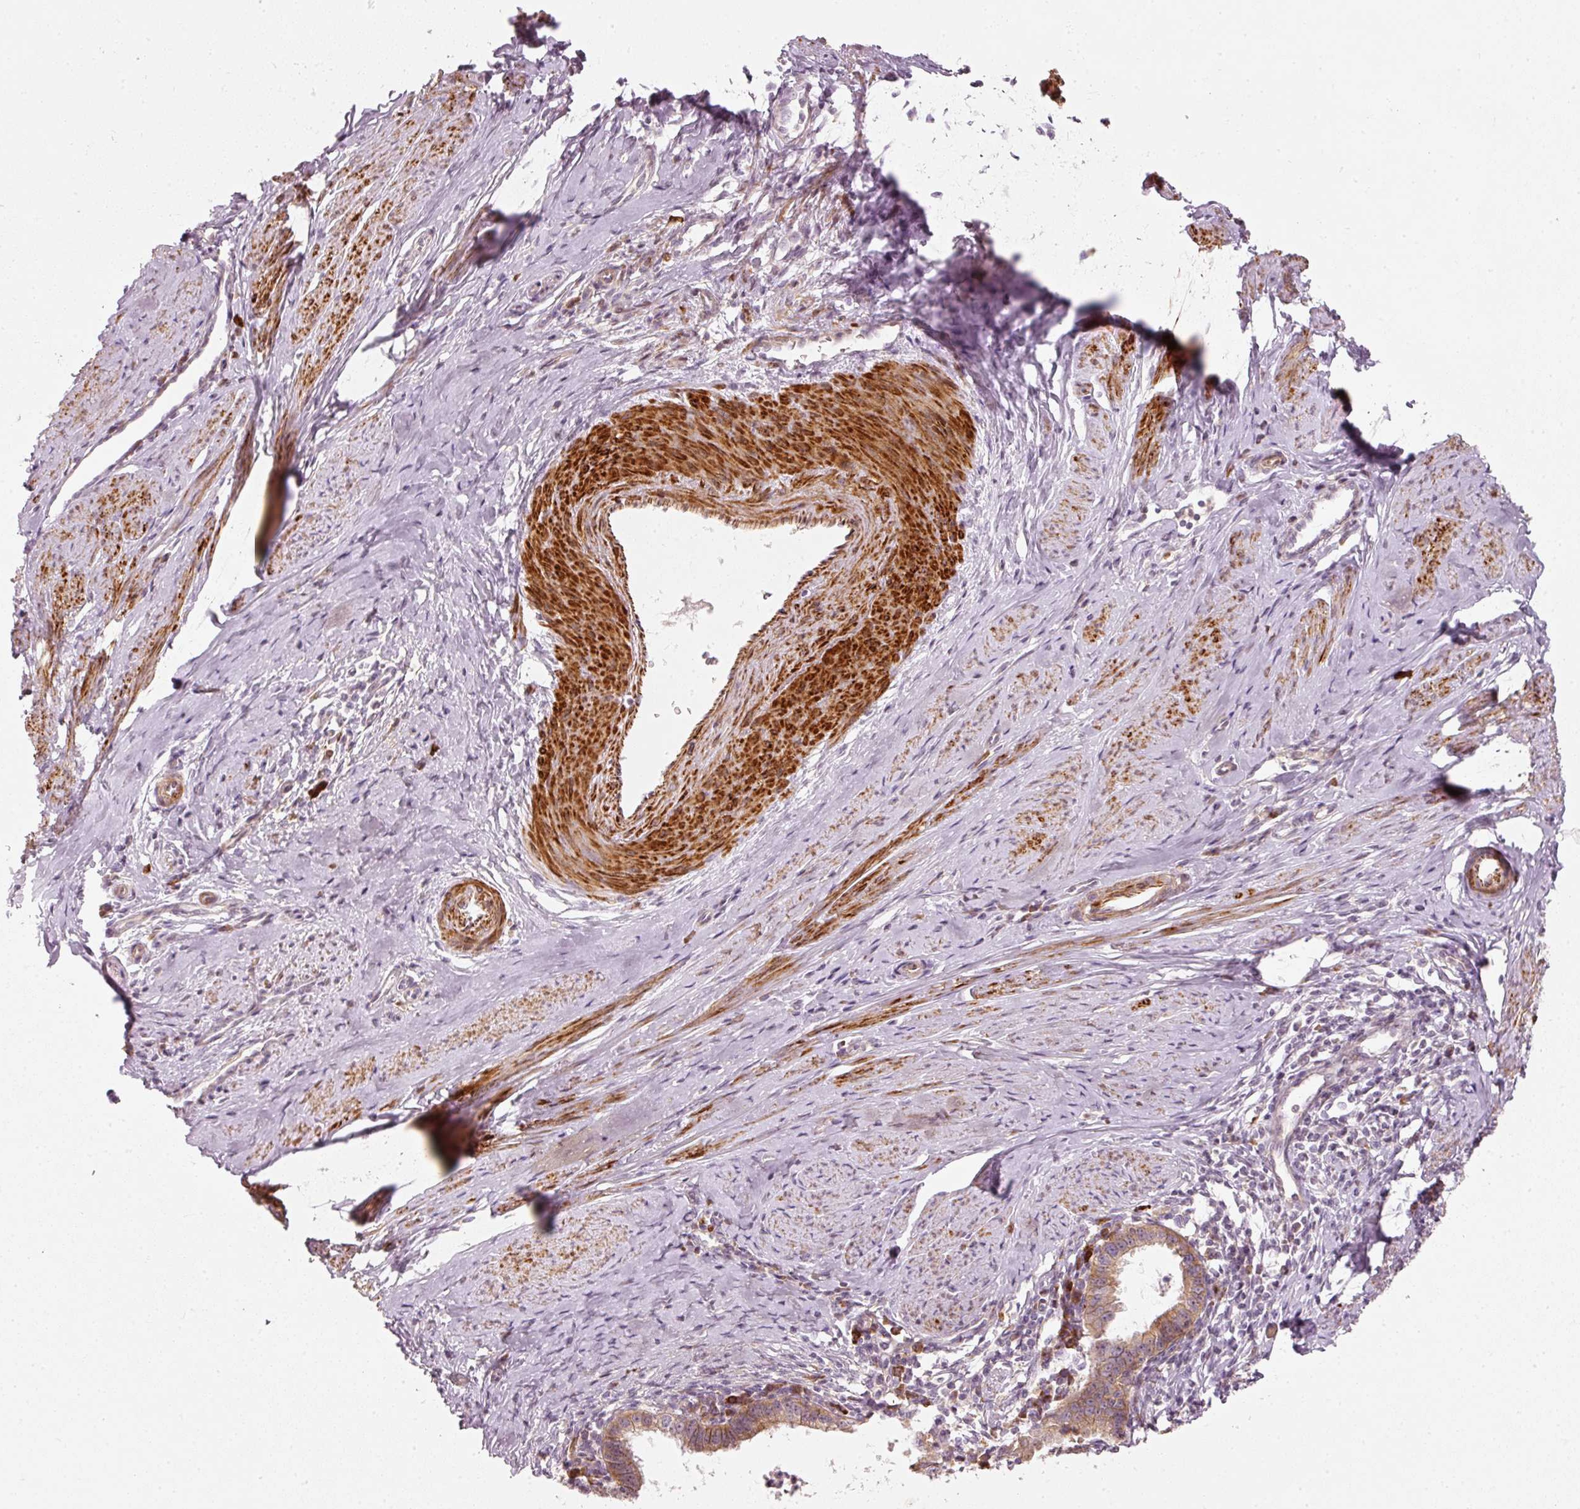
{"staining": {"intensity": "weak", "quantity": ">75%", "location": "cytoplasmic/membranous"}, "tissue": "cervical cancer", "cell_type": "Tumor cells", "image_type": "cancer", "snomed": [{"axis": "morphology", "description": "Adenocarcinoma, NOS"}, {"axis": "topography", "description": "Cervix"}], "caption": "Immunohistochemistry (IHC) photomicrograph of neoplastic tissue: human adenocarcinoma (cervical) stained using immunohistochemistry shows low levels of weak protein expression localized specifically in the cytoplasmic/membranous of tumor cells, appearing as a cytoplasmic/membranous brown color.", "gene": "KCNQ1", "patient": {"sex": "female", "age": 36}}